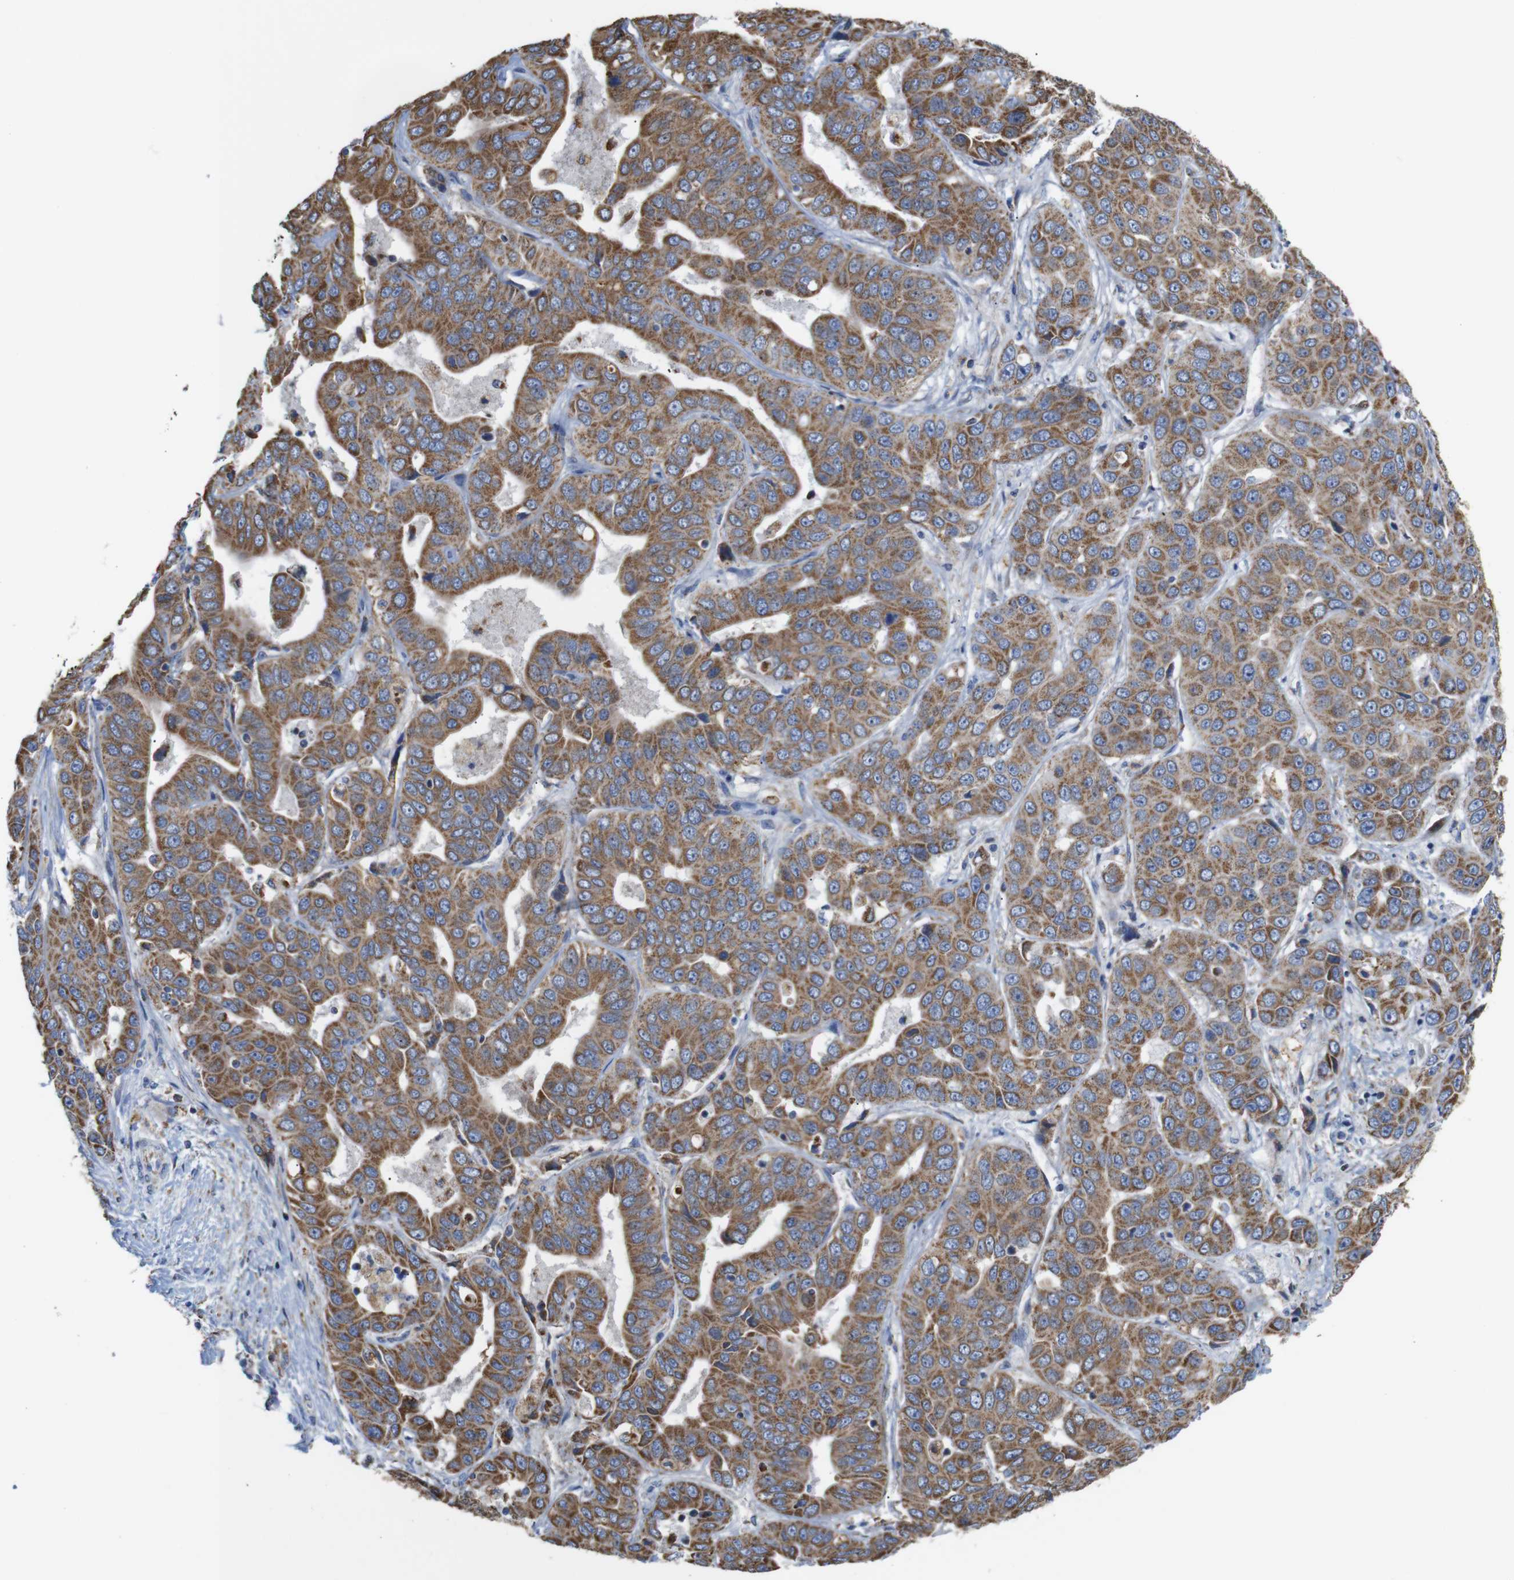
{"staining": {"intensity": "moderate", "quantity": ">75%", "location": "cytoplasmic/membranous"}, "tissue": "liver cancer", "cell_type": "Tumor cells", "image_type": "cancer", "snomed": [{"axis": "morphology", "description": "Cholangiocarcinoma"}, {"axis": "topography", "description": "Liver"}], "caption": "This is an image of IHC staining of liver cancer, which shows moderate expression in the cytoplasmic/membranous of tumor cells.", "gene": "FAM171B", "patient": {"sex": "female", "age": 52}}